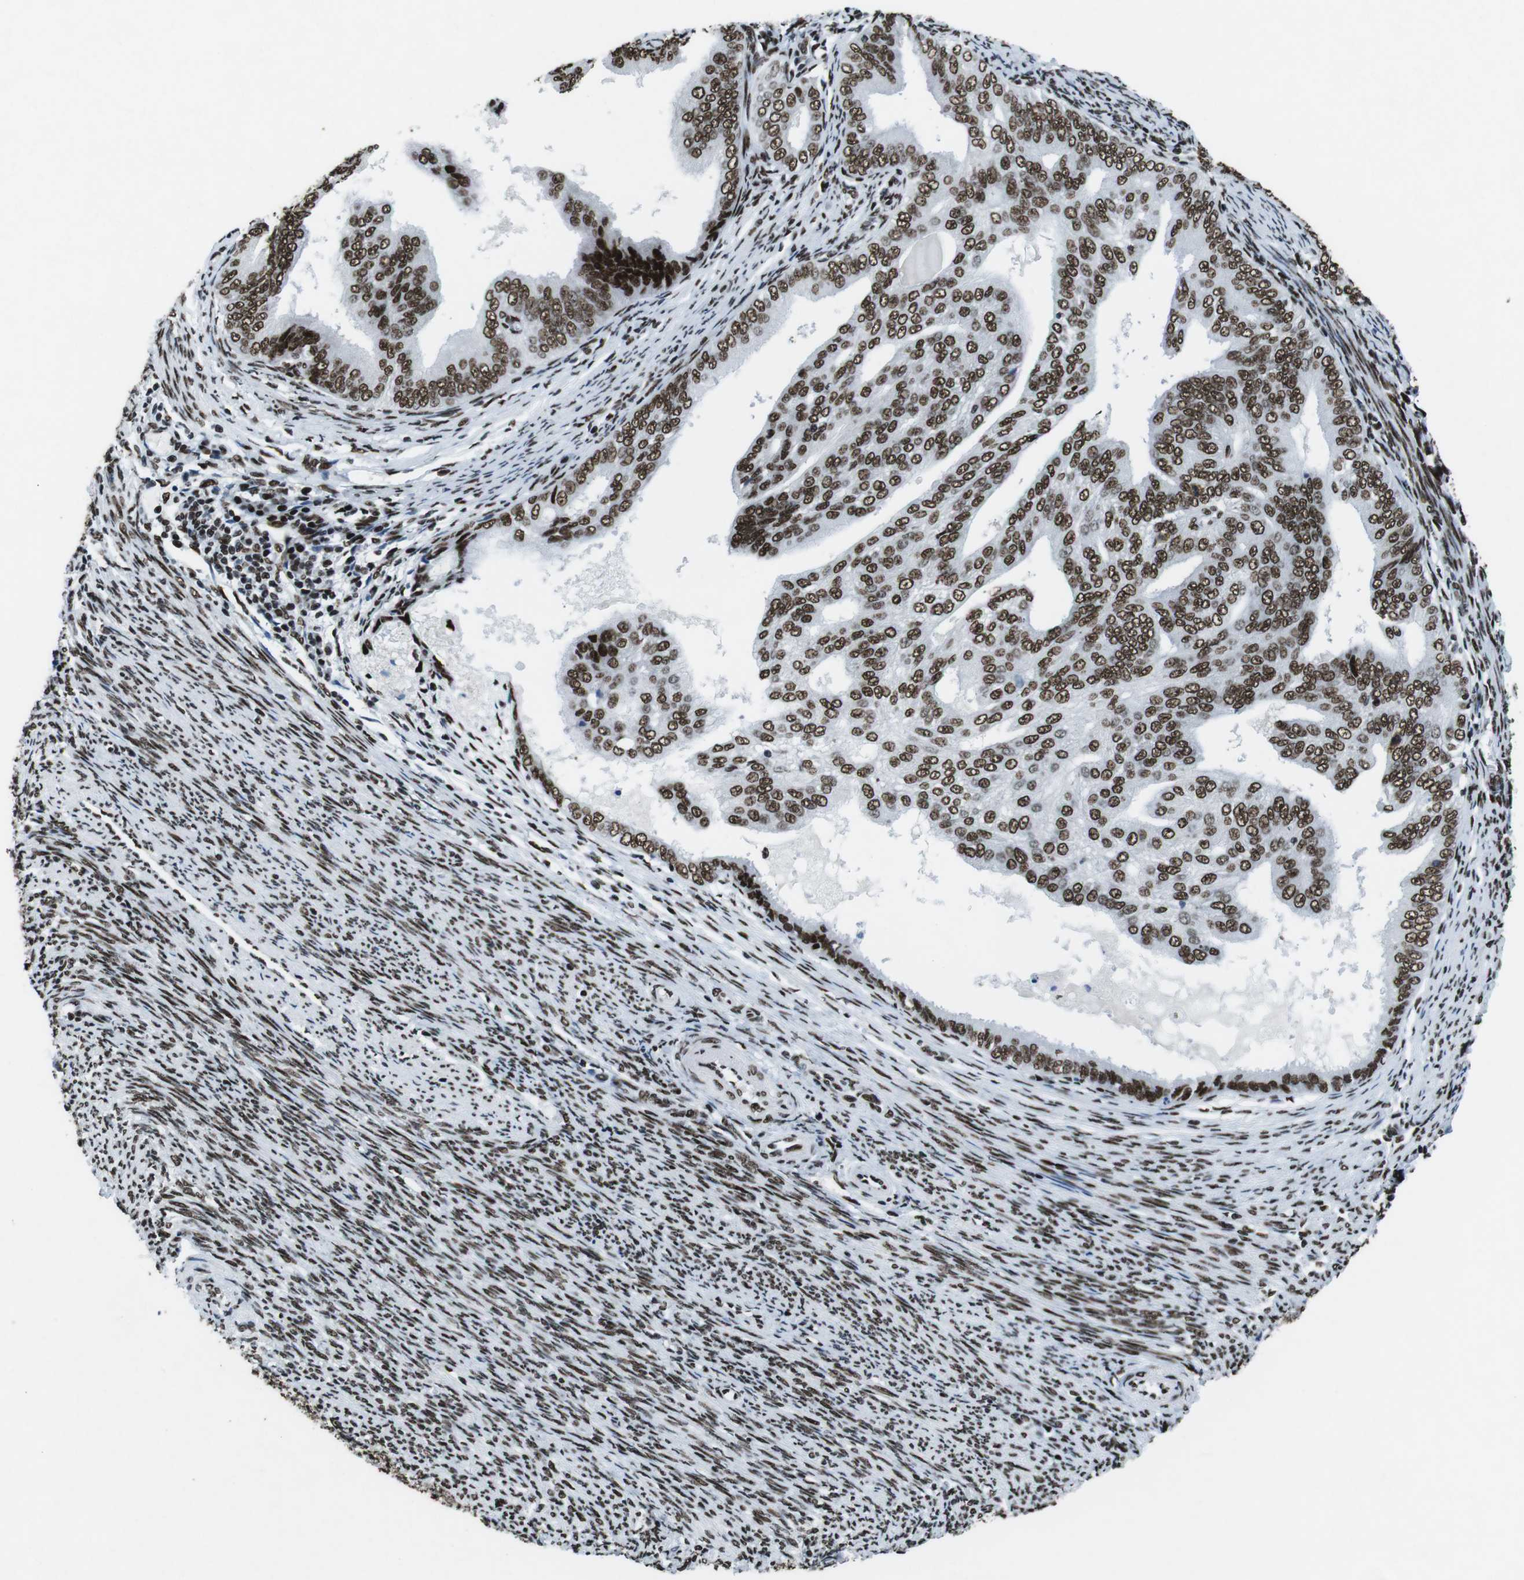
{"staining": {"intensity": "strong", "quantity": ">75%", "location": "nuclear"}, "tissue": "endometrial cancer", "cell_type": "Tumor cells", "image_type": "cancer", "snomed": [{"axis": "morphology", "description": "Adenocarcinoma, NOS"}, {"axis": "topography", "description": "Endometrium"}], "caption": "Immunohistochemical staining of human endometrial cancer demonstrates high levels of strong nuclear protein expression in about >75% of tumor cells.", "gene": "CITED2", "patient": {"sex": "female", "age": 58}}